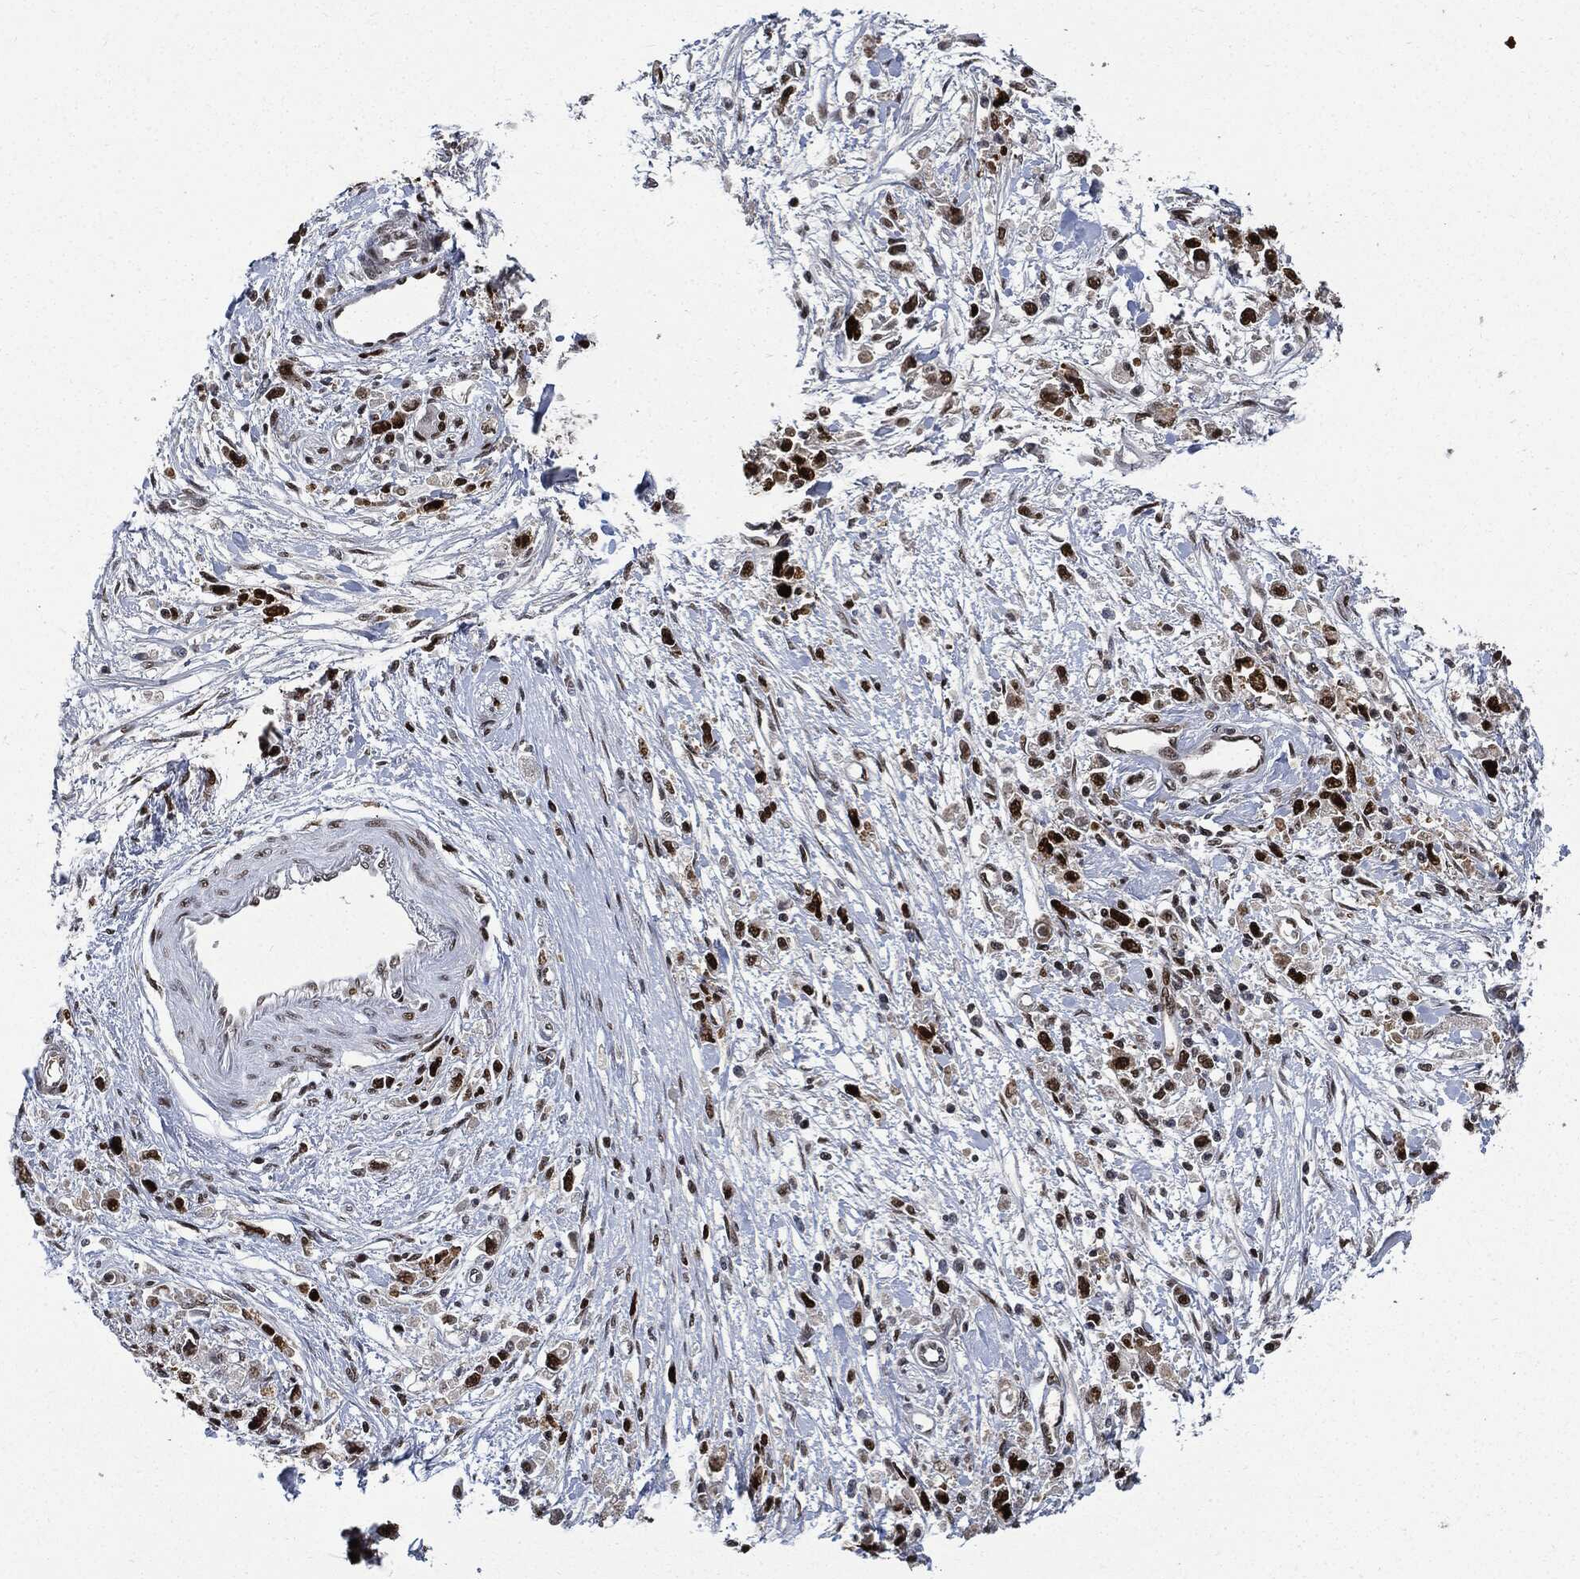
{"staining": {"intensity": "strong", "quantity": ">75%", "location": "nuclear"}, "tissue": "stomach cancer", "cell_type": "Tumor cells", "image_type": "cancer", "snomed": [{"axis": "morphology", "description": "Adenocarcinoma, NOS"}, {"axis": "topography", "description": "Stomach"}], "caption": "Human adenocarcinoma (stomach) stained with a protein marker displays strong staining in tumor cells.", "gene": "PCNA", "patient": {"sex": "female", "age": 59}}